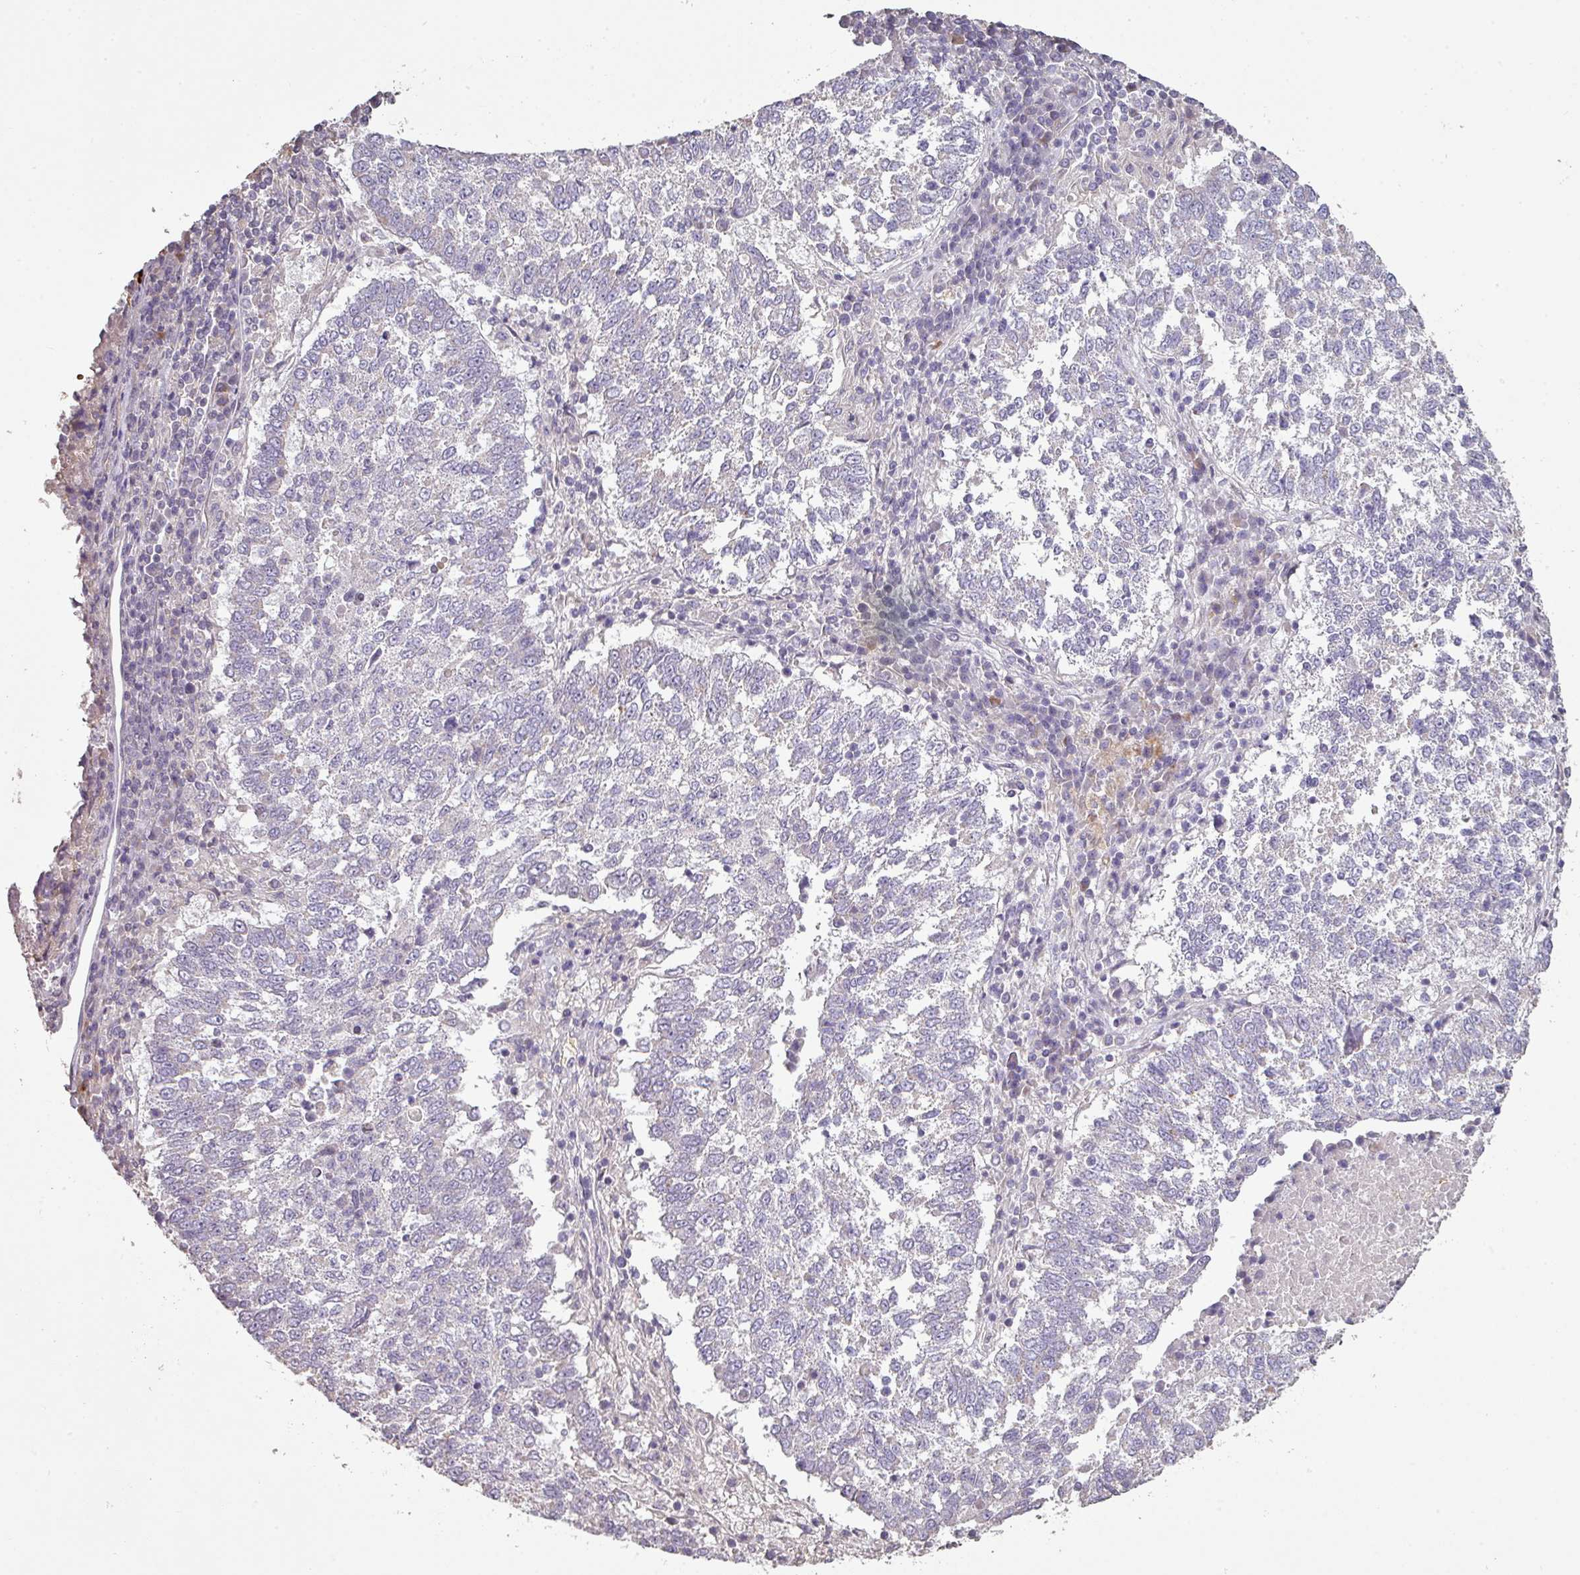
{"staining": {"intensity": "negative", "quantity": "none", "location": "none"}, "tissue": "lung cancer", "cell_type": "Tumor cells", "image_type": "cancer", "snomed": [{"axis": "morphology", "description": "Squamous cell carcinoma, NOS"}, {"axis": "topography", "description": "Lung"}], "caption": "The immunohistochemistry image has no significant positivity in tumor cells of squamous cell carcinoma (lung) tissue.", "gene": "NHSL2", "patient": {"sex": "male", "age": 73}}